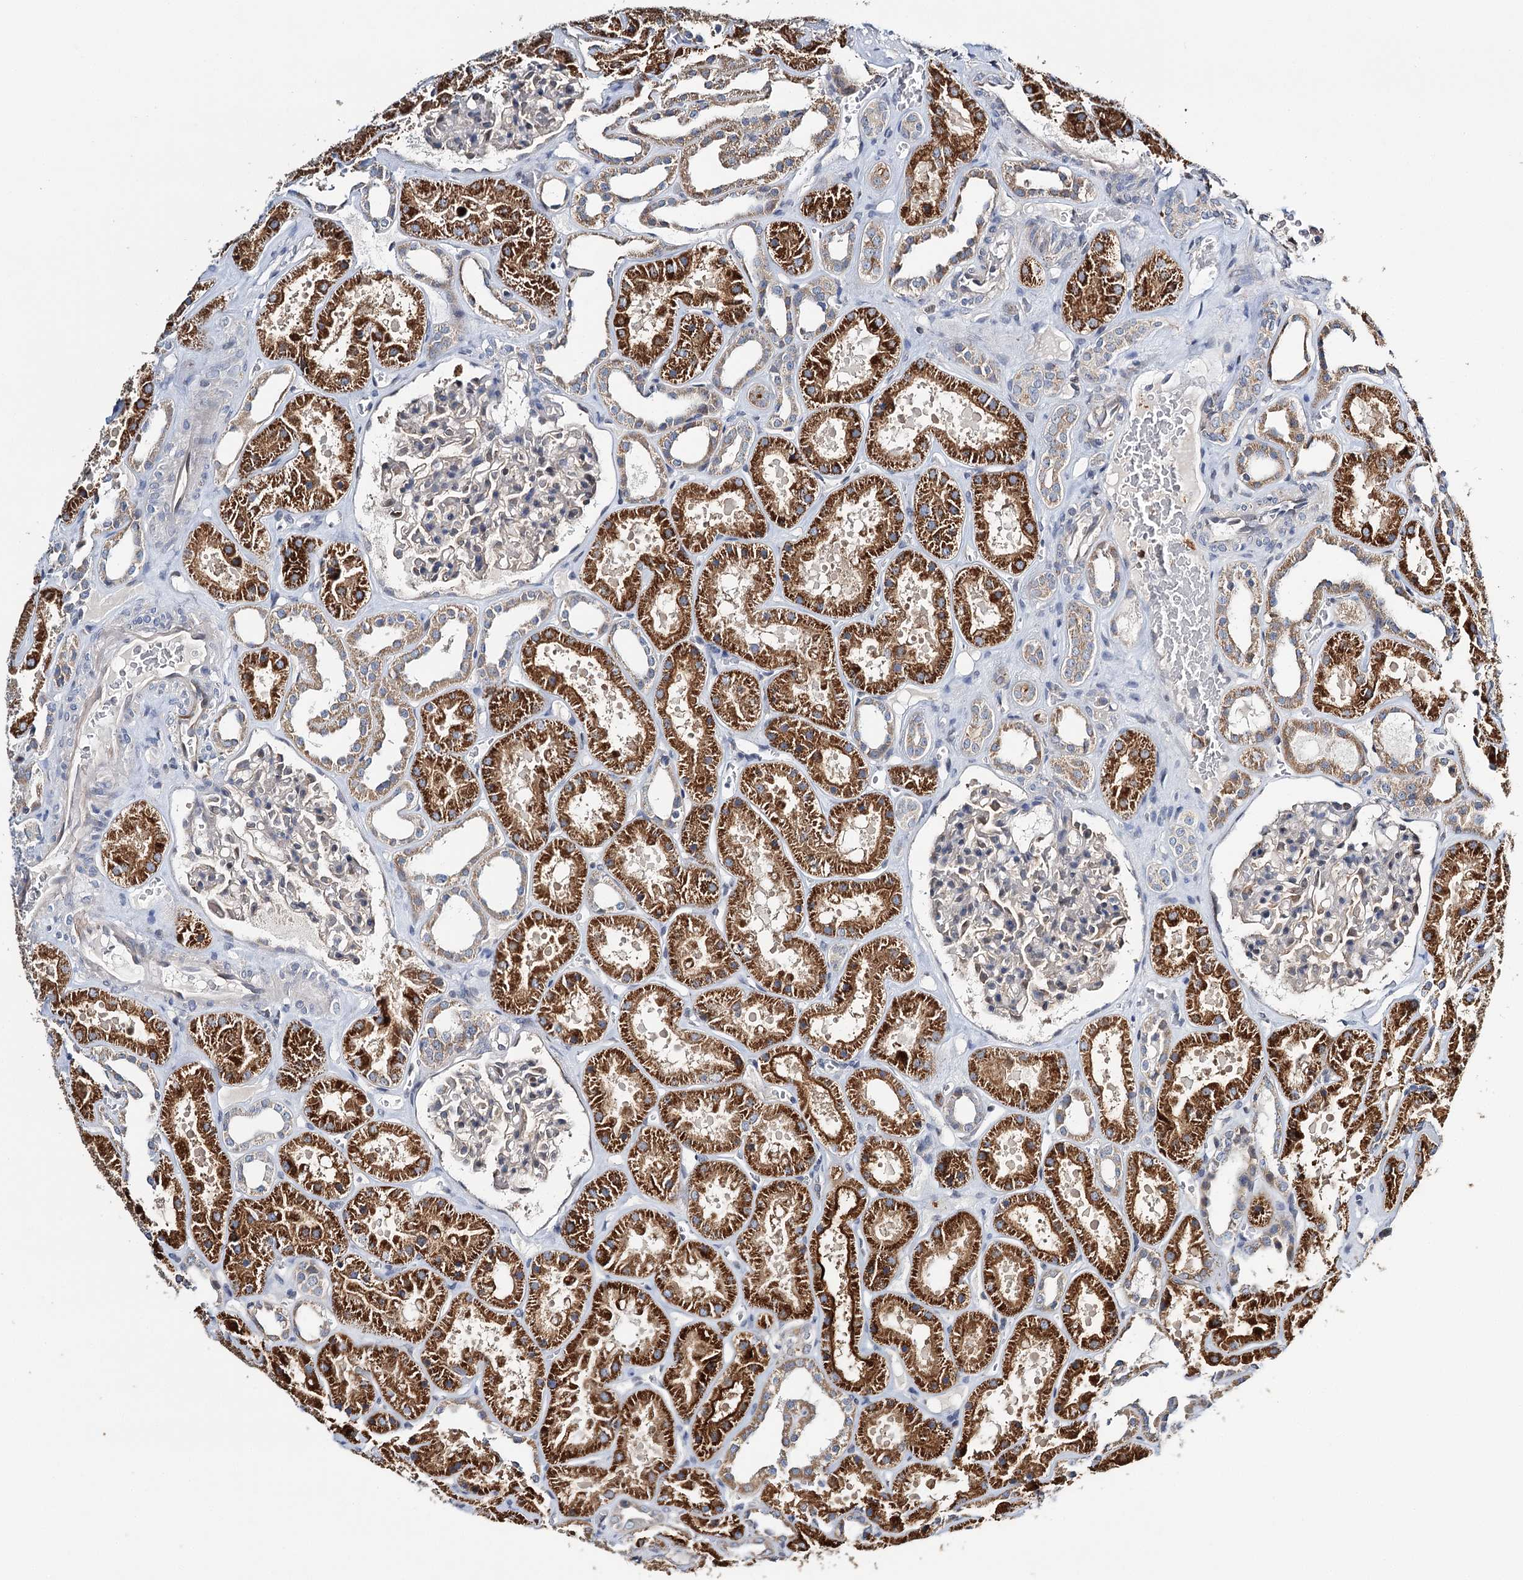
{"staining": {"intensity": "weak", "quantity": "<25%", "location": "cytoplasmic/membranous"}, "tissue": "kidney", "cell_type": "Cells in glomeruli", "image_type": "normal", "snomed": [{"axis": "morphology", "description": "Normal tissue, NOS"}, {"axis": "topography", "description": "Kidney"}], "caption": "A high-resolution micrograph shows IHC staining of benign kidney, which exhibits no significant expression in cells in glomeruli.", "gene": "CFAP46", "patient": {"sex": "female", "age": 41}}